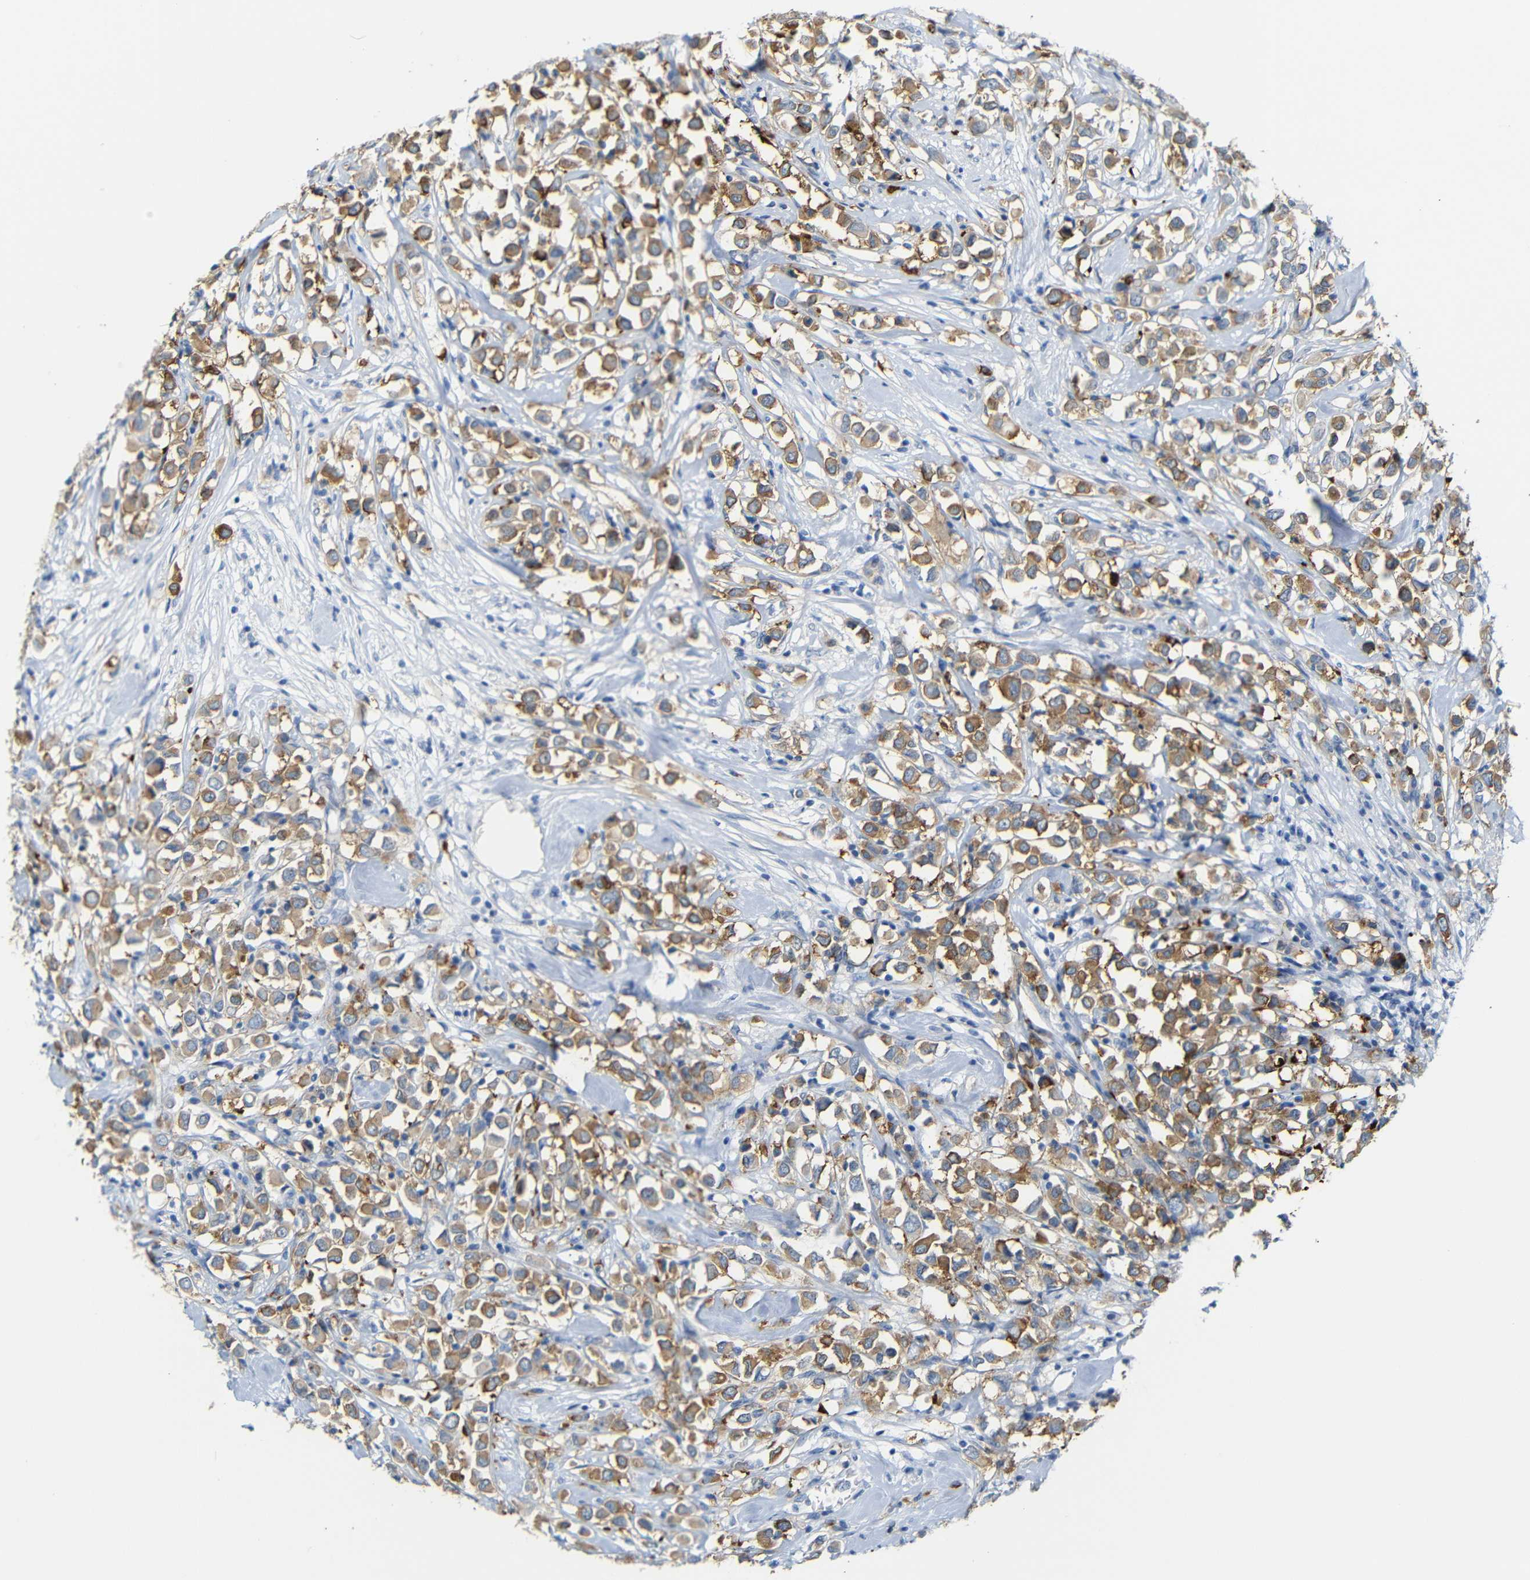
{"staining": {"intensity": "moderate", "quantity": ">75%", "location": "cytoplasmic/membranous"}, "tissue": "breast cancer", "cell_type": "Tumor cells", "image_type": "cancer", "snomed": [{"axis": "morphology", "description": "Duct carcinoma"}, {"axis": "topography", "description": "Breast"}], "caption": "IHC photomicrograph of neoplastic tissue: breast infiltrating ductal carcinoma stained using immunohistochemistry (IHC) displays medium levels of moderate protein expression localized specifically in the cytoplasmic/membranous of tumor cells, appearing as a cytoplasmic/membranous brown color.", "gene": "FCRL1", "patient": {"sex": "female", "age": 61}}